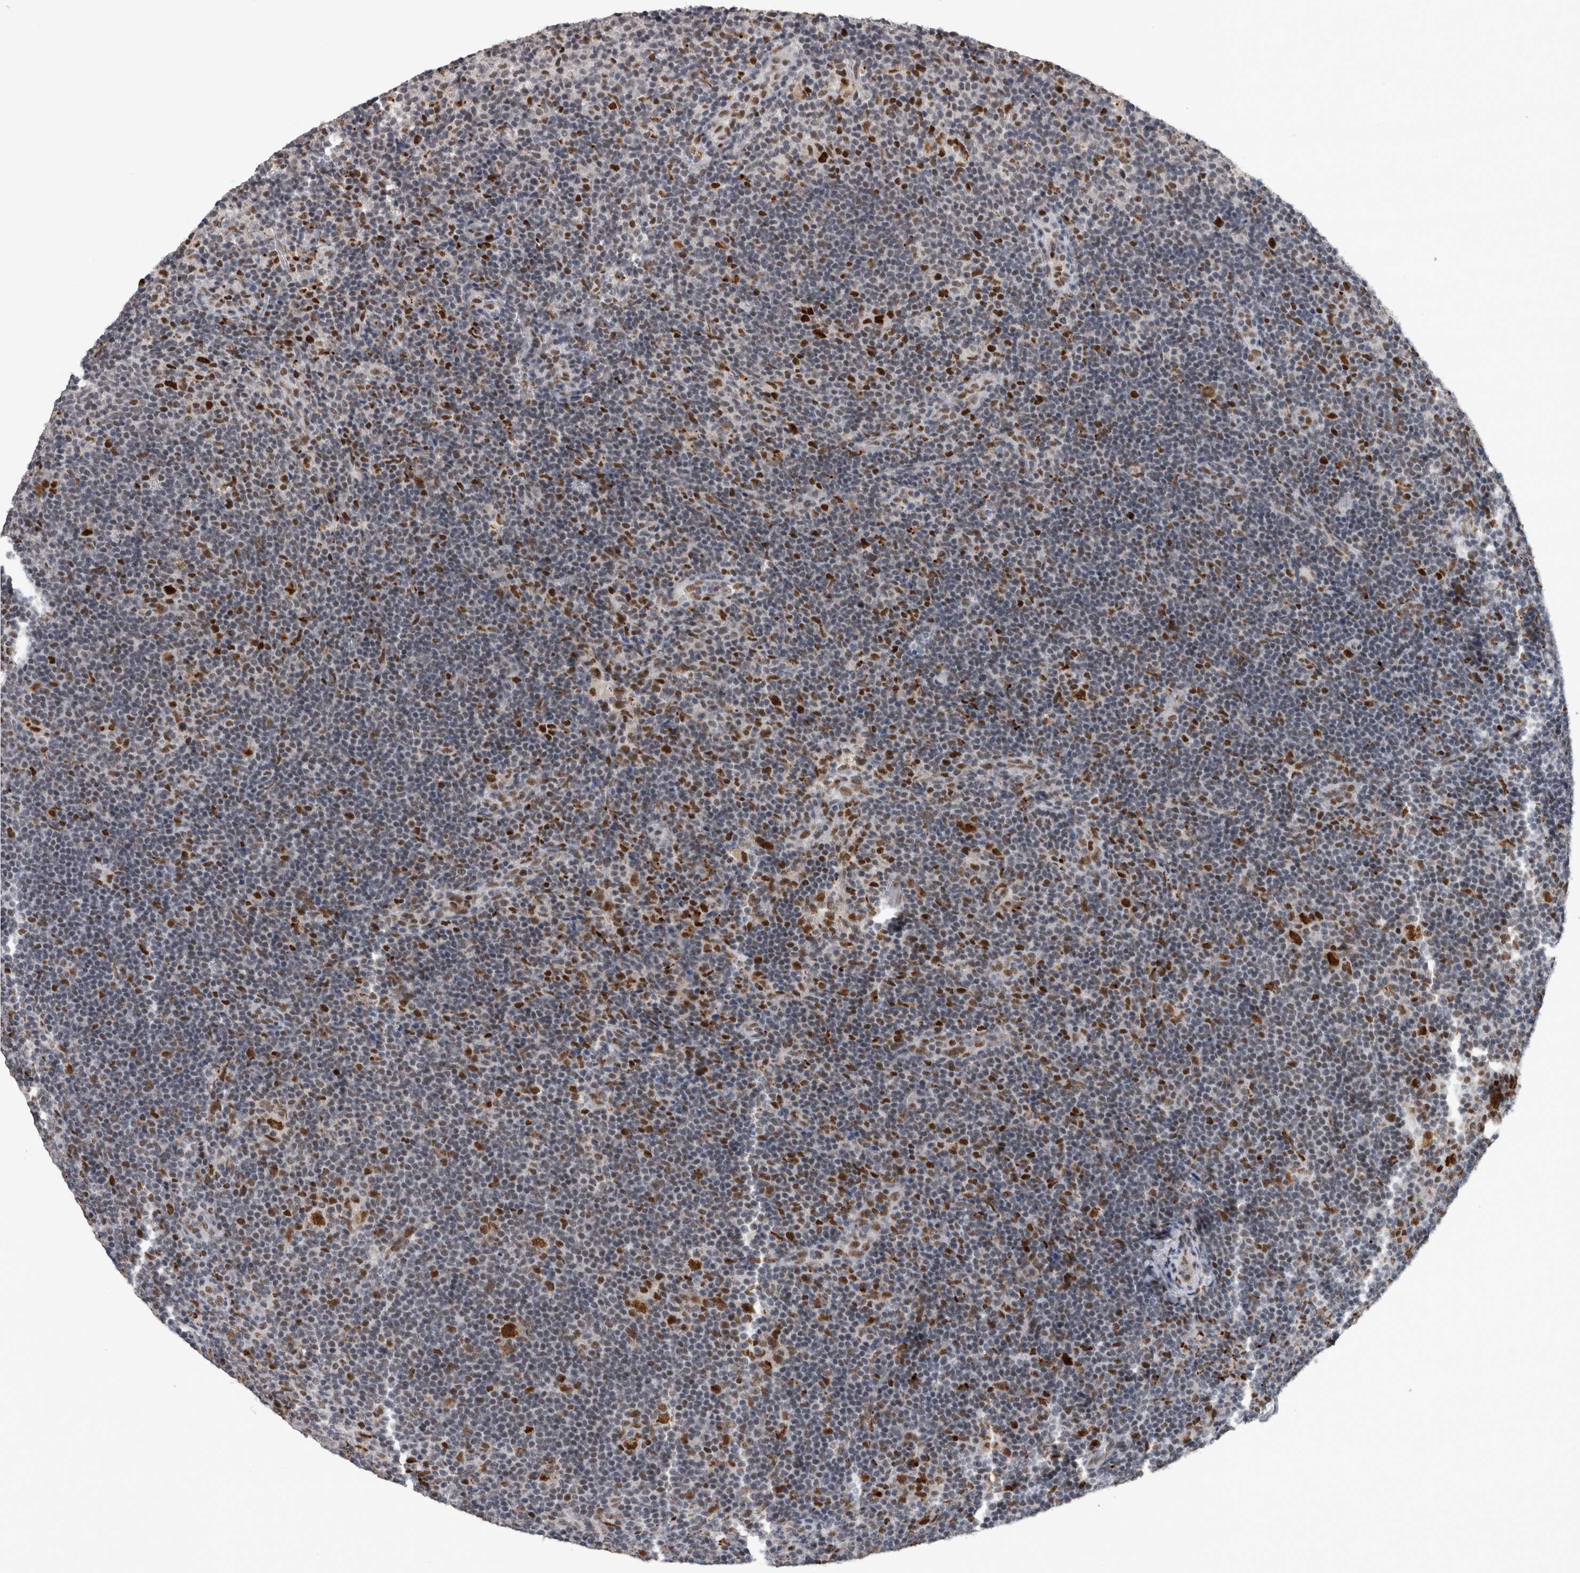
{"staining": {"intensity": "strong", "quantity": ">75%", "location": "nuclear"}, "tissue": "lymphoma", "cell_type": "Tumor cells", "image_type": "cancer", "snomed": [{"axis": "morphology", "description": "Hodgkin's disease, NOS"}, {"axis": "topography", "description": "Lymph node"}], "caption": "Hodgkin's disease stained with a protein marker exhibits strong staining in tumor cells.", "gene": "POLD2", "patient": {"sex": "female", "age": 57}}